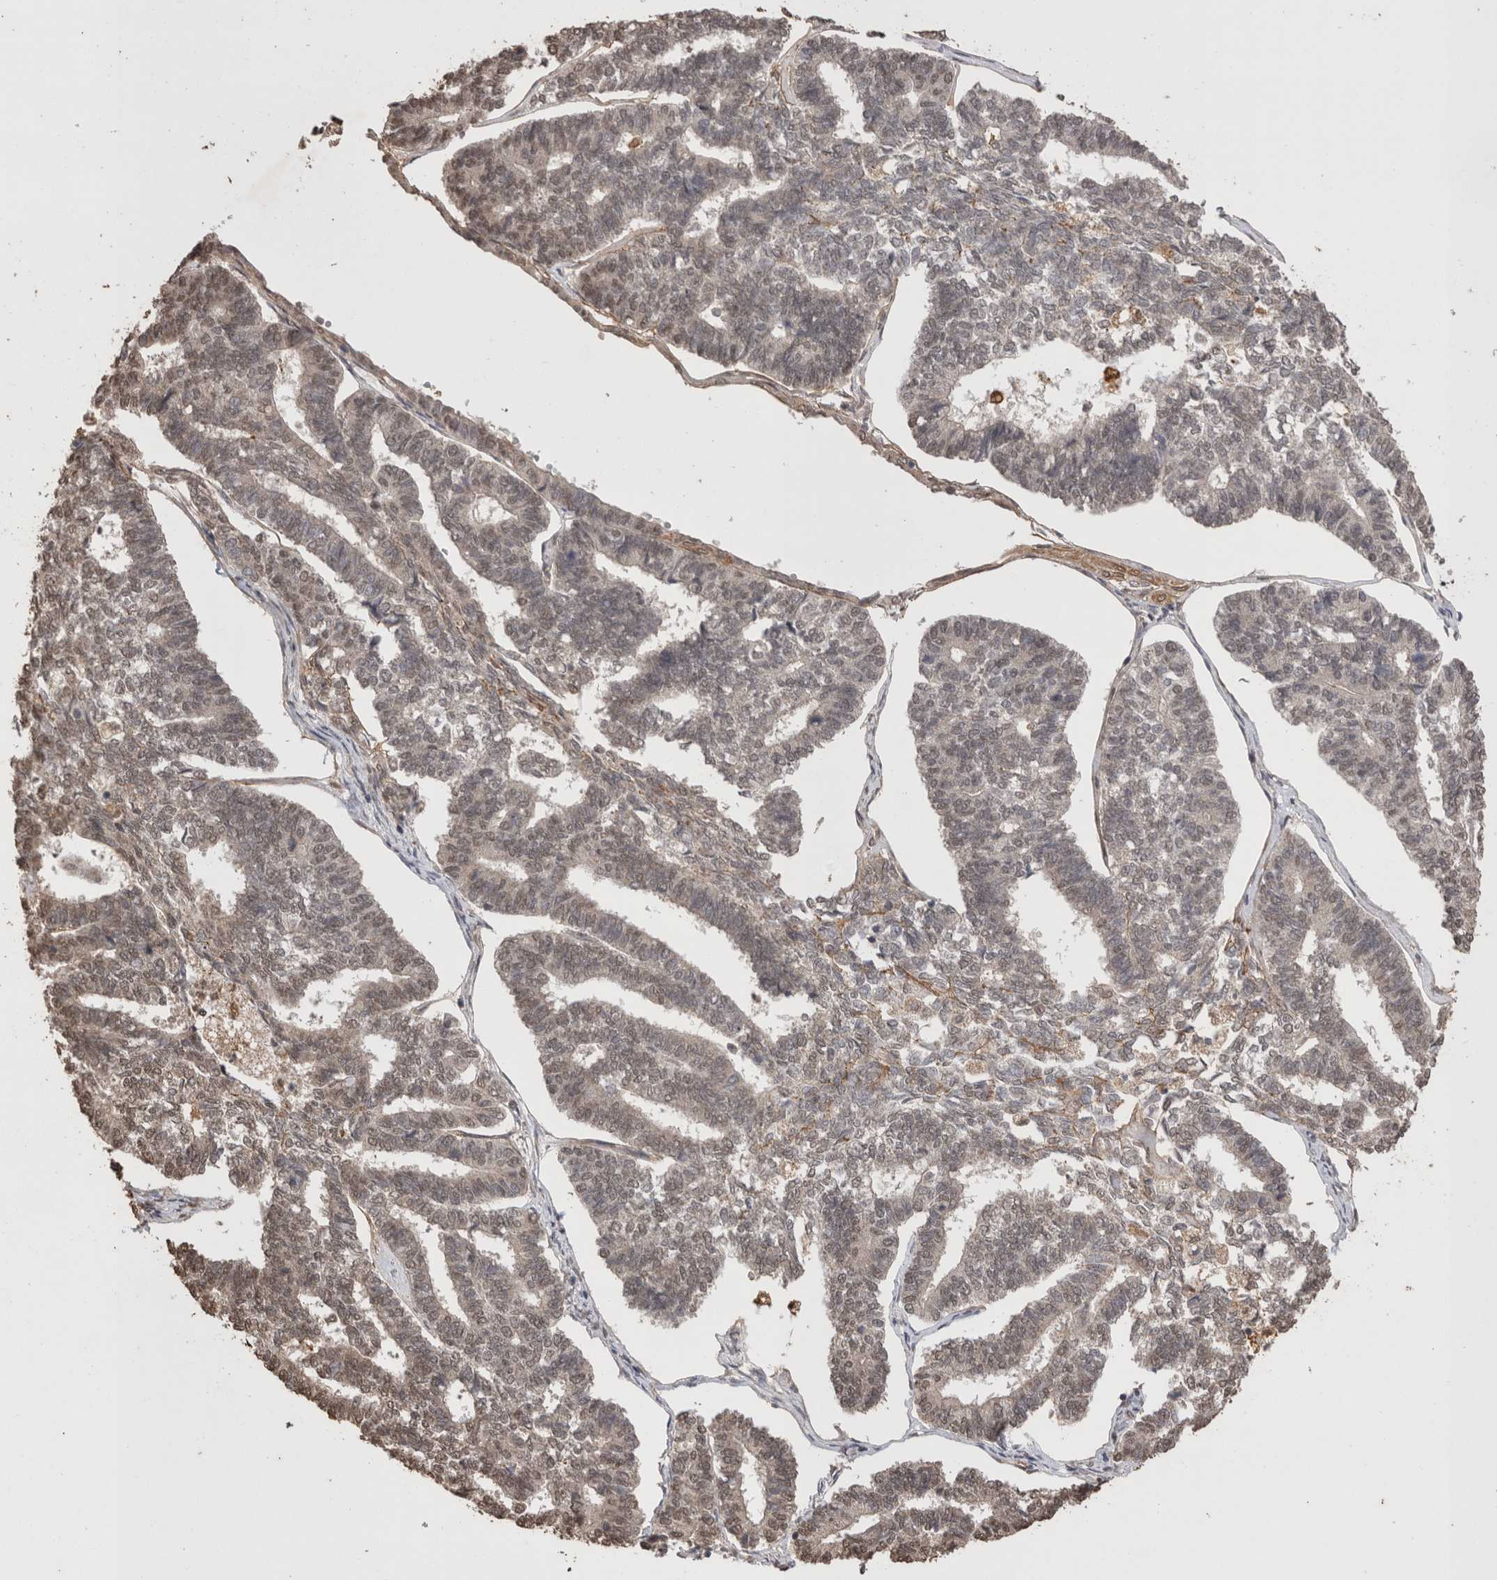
{"staining": {"intensity": "weak", "quantity": "25%-75%", "location": "nuclear"}, "tissue": "endometrial cancer", "cell_type": "Tumor cells", "image_type": "cancer", "snomed": [{"axis": "morphology", "description": "Adenocarcinoma, NOS"}, {"axis": "topography", "description": "Endometrium"}], "caption": "The immunohistochemical stain highlights weak nuclear positivity in tumor cells of endometrial cancer tissue. The protein of interest is stained brown, and the nuclei are stained in blue (DAB (3,3'-diaminobenzidine) IHC with brightfield microscopy, high magnification).", "gene": "GRK5", "patient": {"sex": "female", "age": 70}}